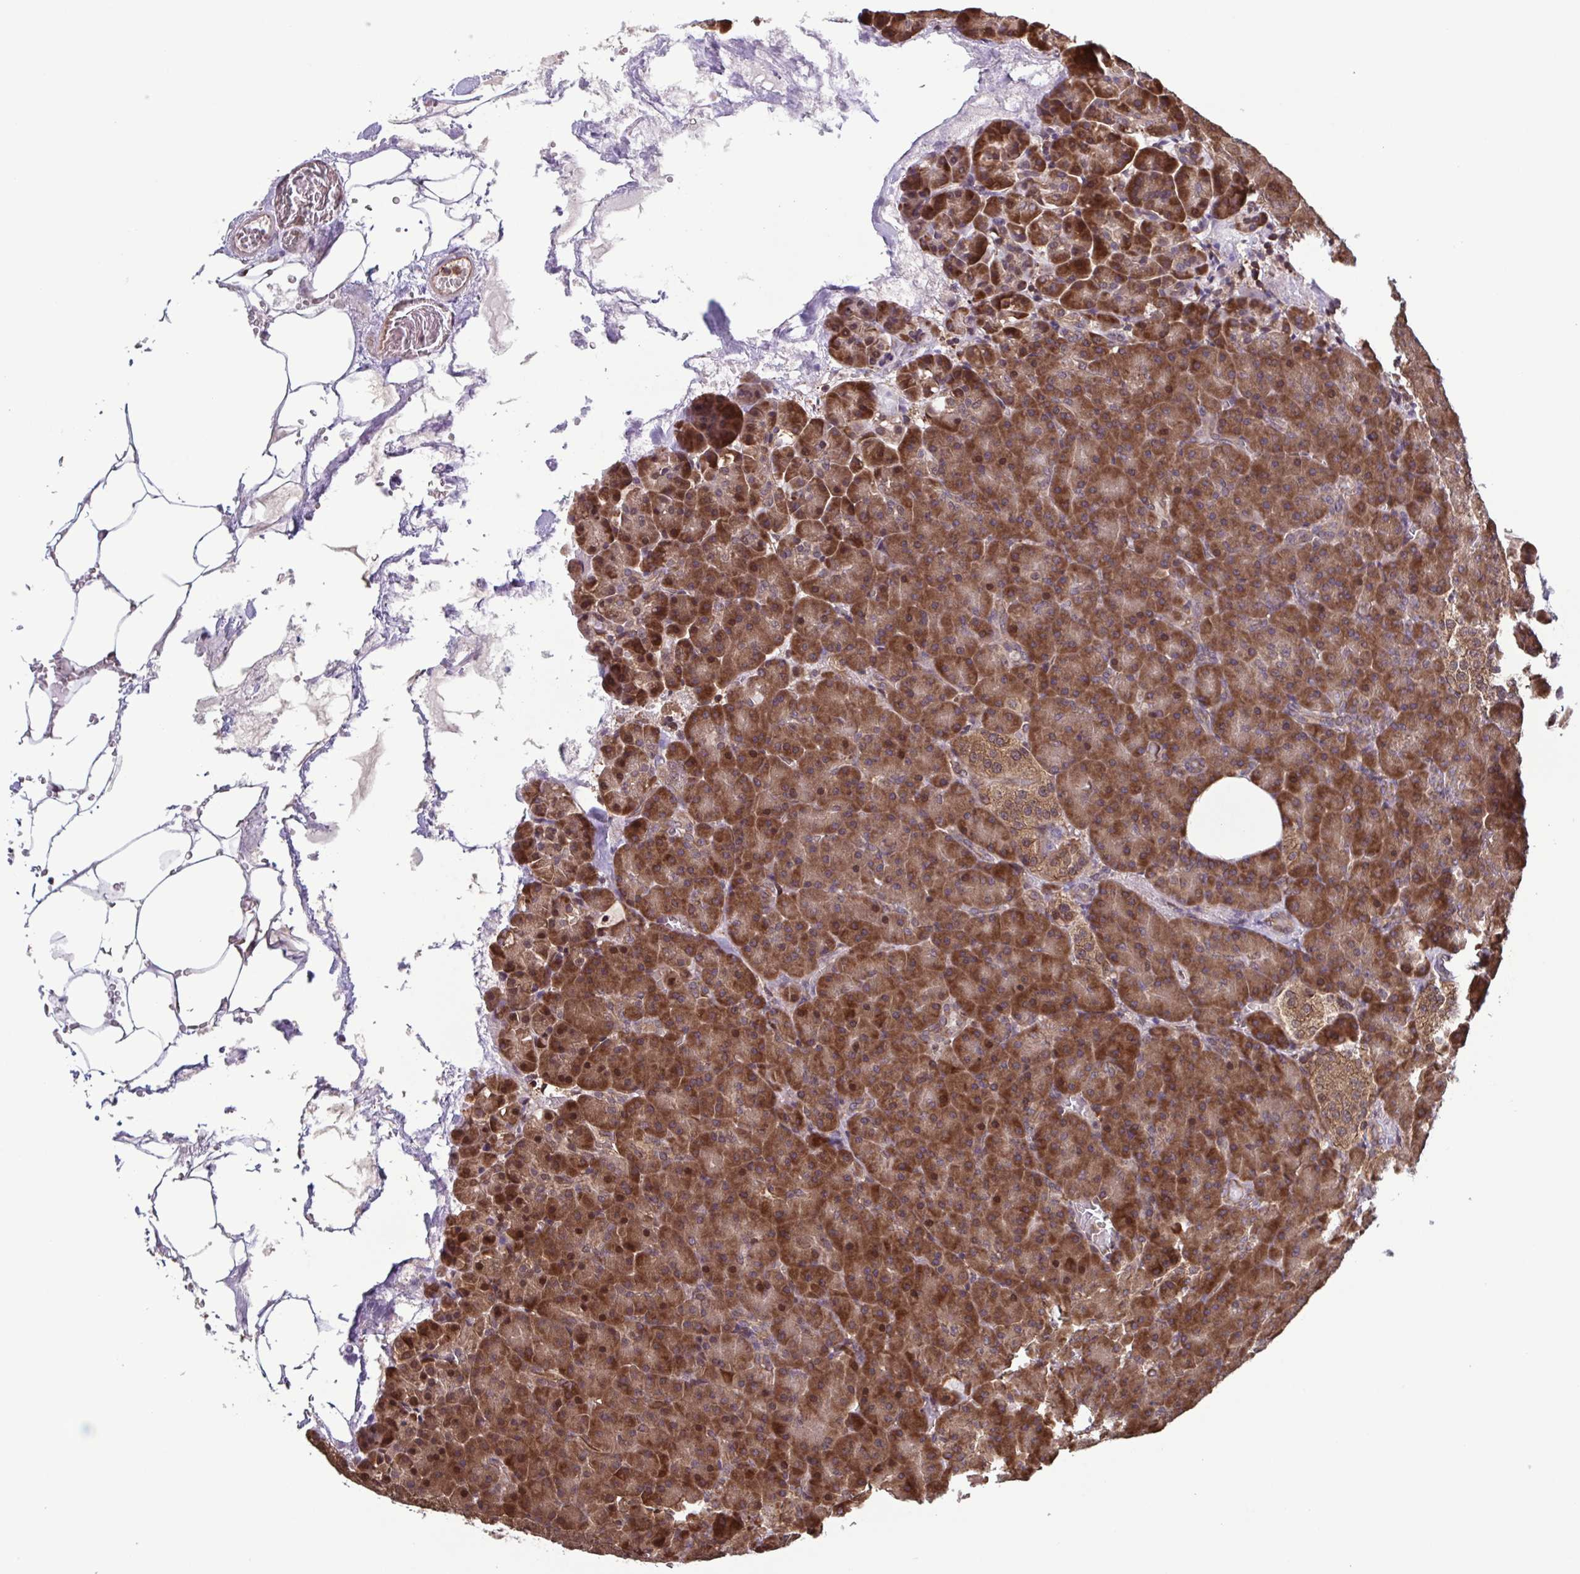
{"staining": {"intensity": "moderate", "quantity": ">75%", "location": "cytoplasmic/membranous"}, "tissue": "pancreas", "cell_type": "Exocrine glandular cells", "image_type": "normal", "snomed": [{"axis": "morphology", "description": "Normal tissue, NOS"}, {"axis": "topography", "description": "Pancreas"}], "caption": "A high-resolution image shows IHC staining of benign pancreas, which shows moderate cytoplasmic/membranous positivity in about >75% of exocrine glandular cells. (brown staining indicates protein expression, while blue staining denotes nuclei).", "gene": "SEC63", "patient": {"sex": "female", "age": 74}}